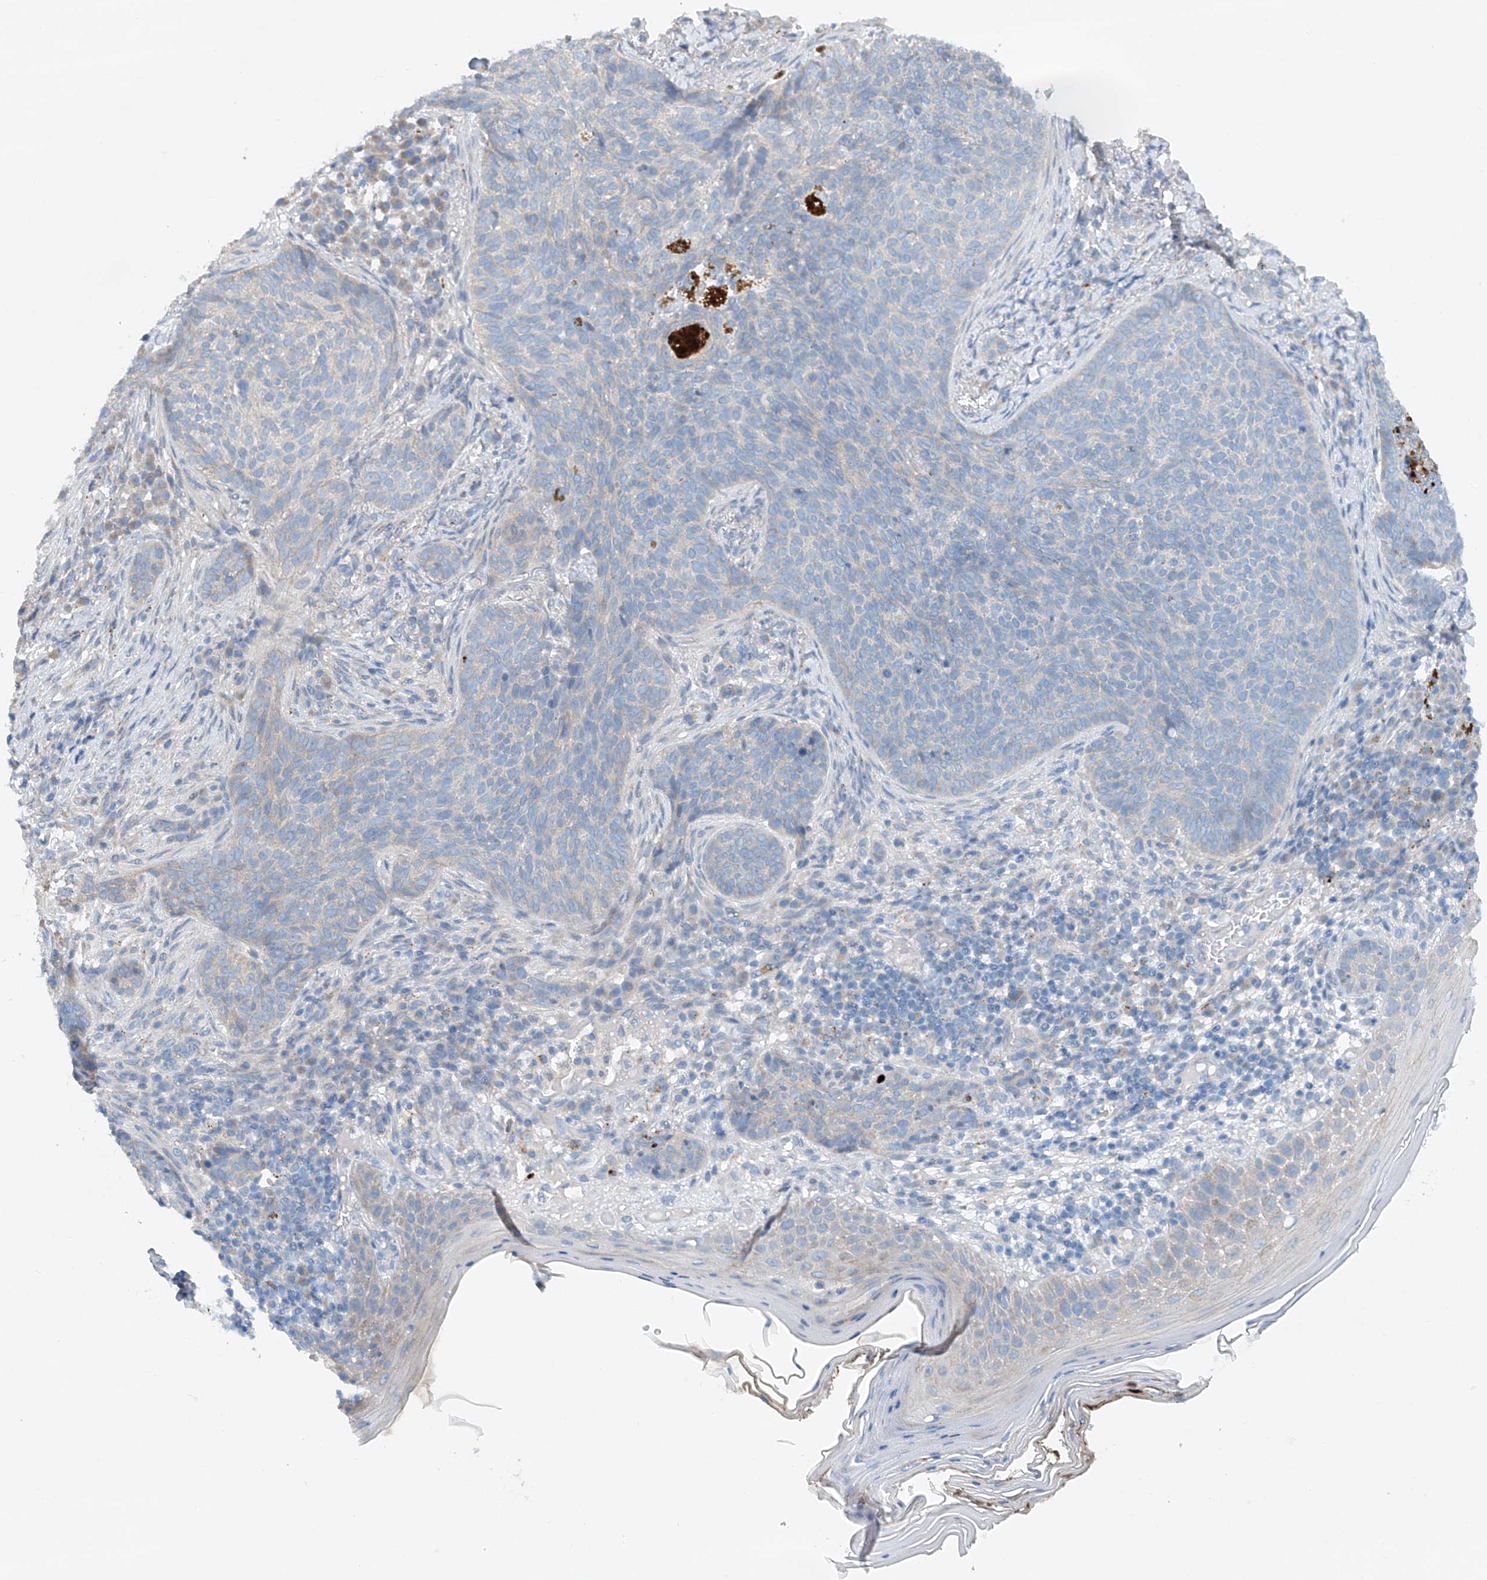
{"staining": {"intensity": "negative", "quantity": "none", "location": "none"}, "tissue": "skin cancer", "cell_type": "Tumor cells", "image_type": "cancer", "snomed": [{"axis": "morphology", "description": "Basal cell carcinoma"}, {"axis": "topography", "description": "Skin"}], "caption": "Photomicrograph shows no protein staining in tumor cells of skin cancer (basal cell carcinoma) tissue.", "gene": "CEP85L", "patient": {"sex": "male", "age": 85}}